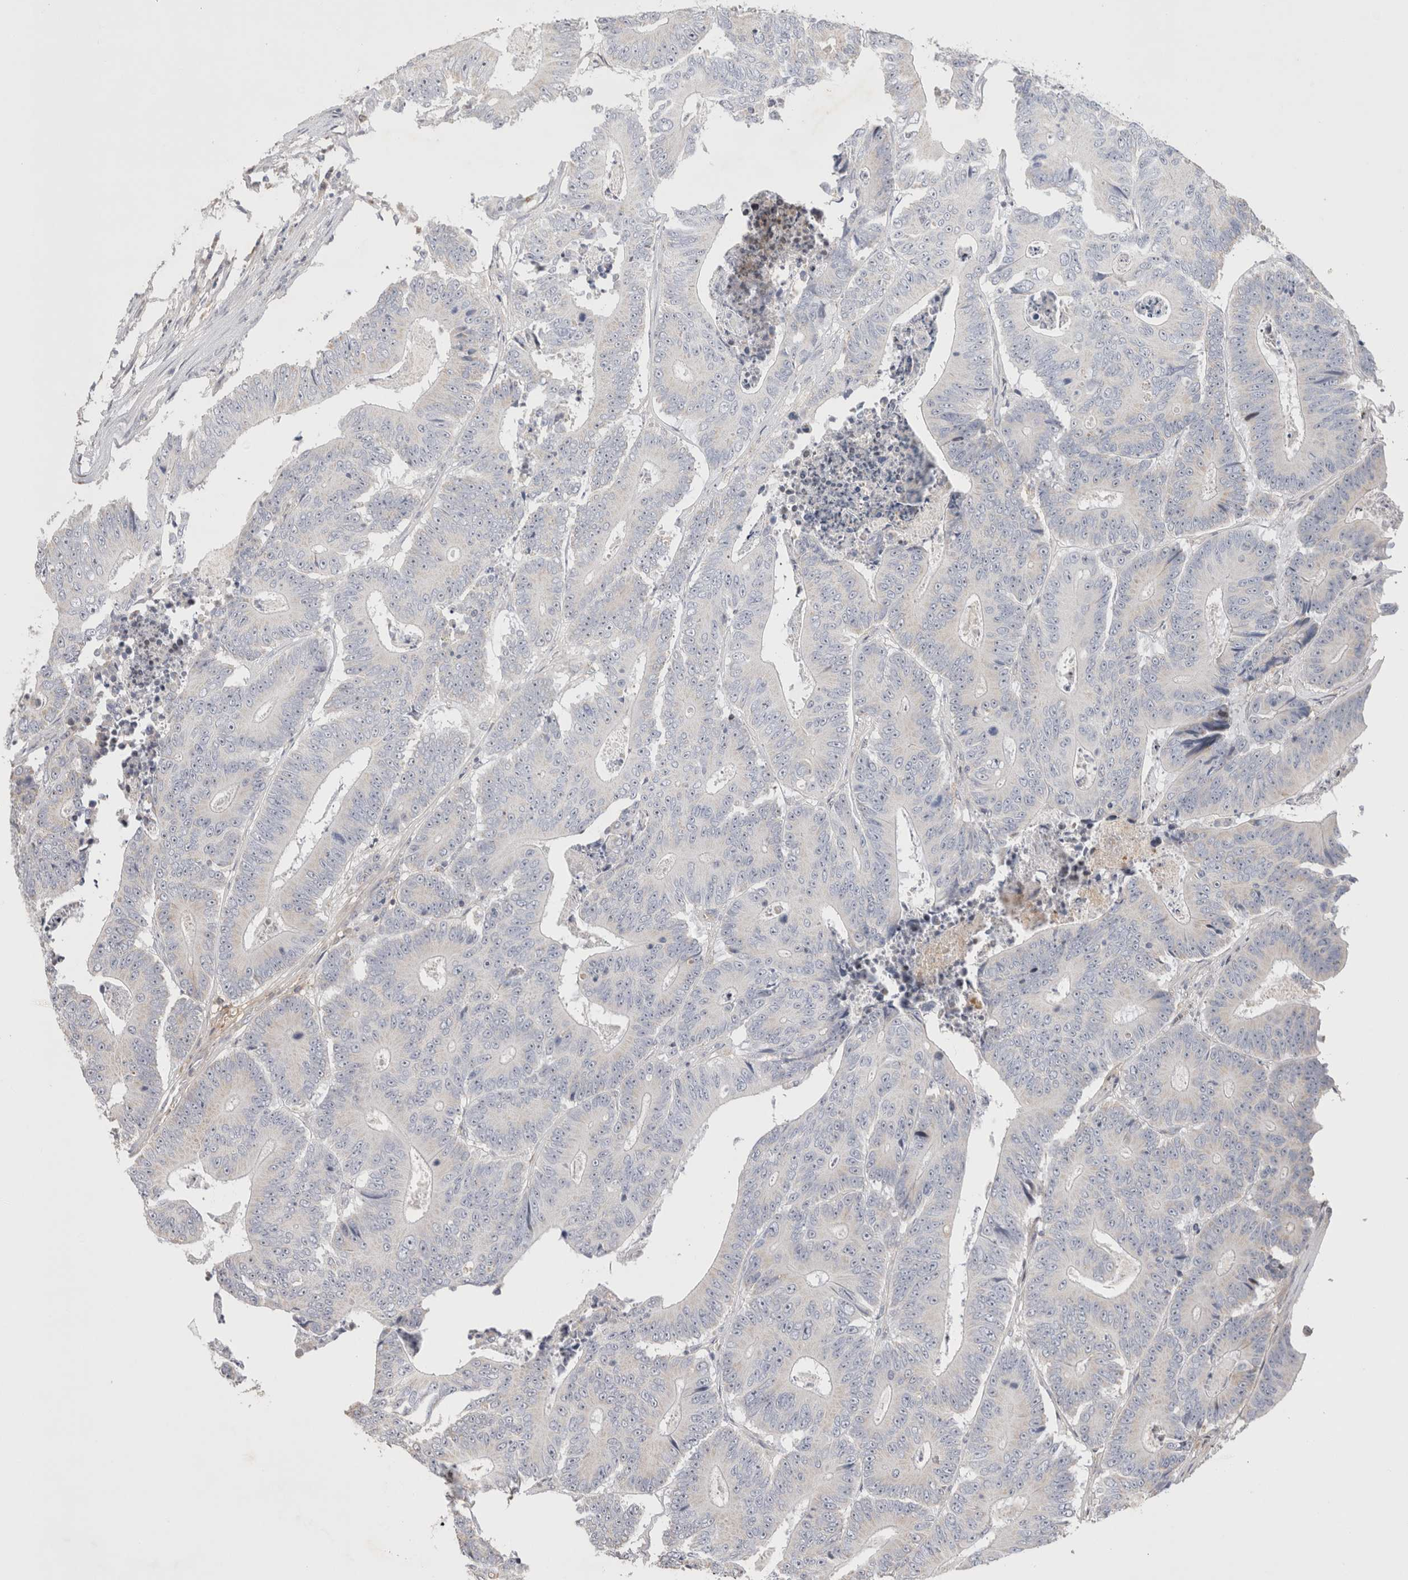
{"staining": {"intensity": "negative", "quantity": "none", "location": "none"}, "tissue": "colorectal cancer", "cell_type": "Tumor cells", "image_type": "cancer", "snomed": [{"axis": "morphology", "description": "Adenocarcinoma, NOS"}, {"axis": "topography", "description": "Colon"}], "caption": "The IHC photomicrograph has no significant staining in tumor cells of adenocarcinoma (colorectal) tissue.", "gene": "ECHDC2", "patient": {"sex": "male", "age": 83}}